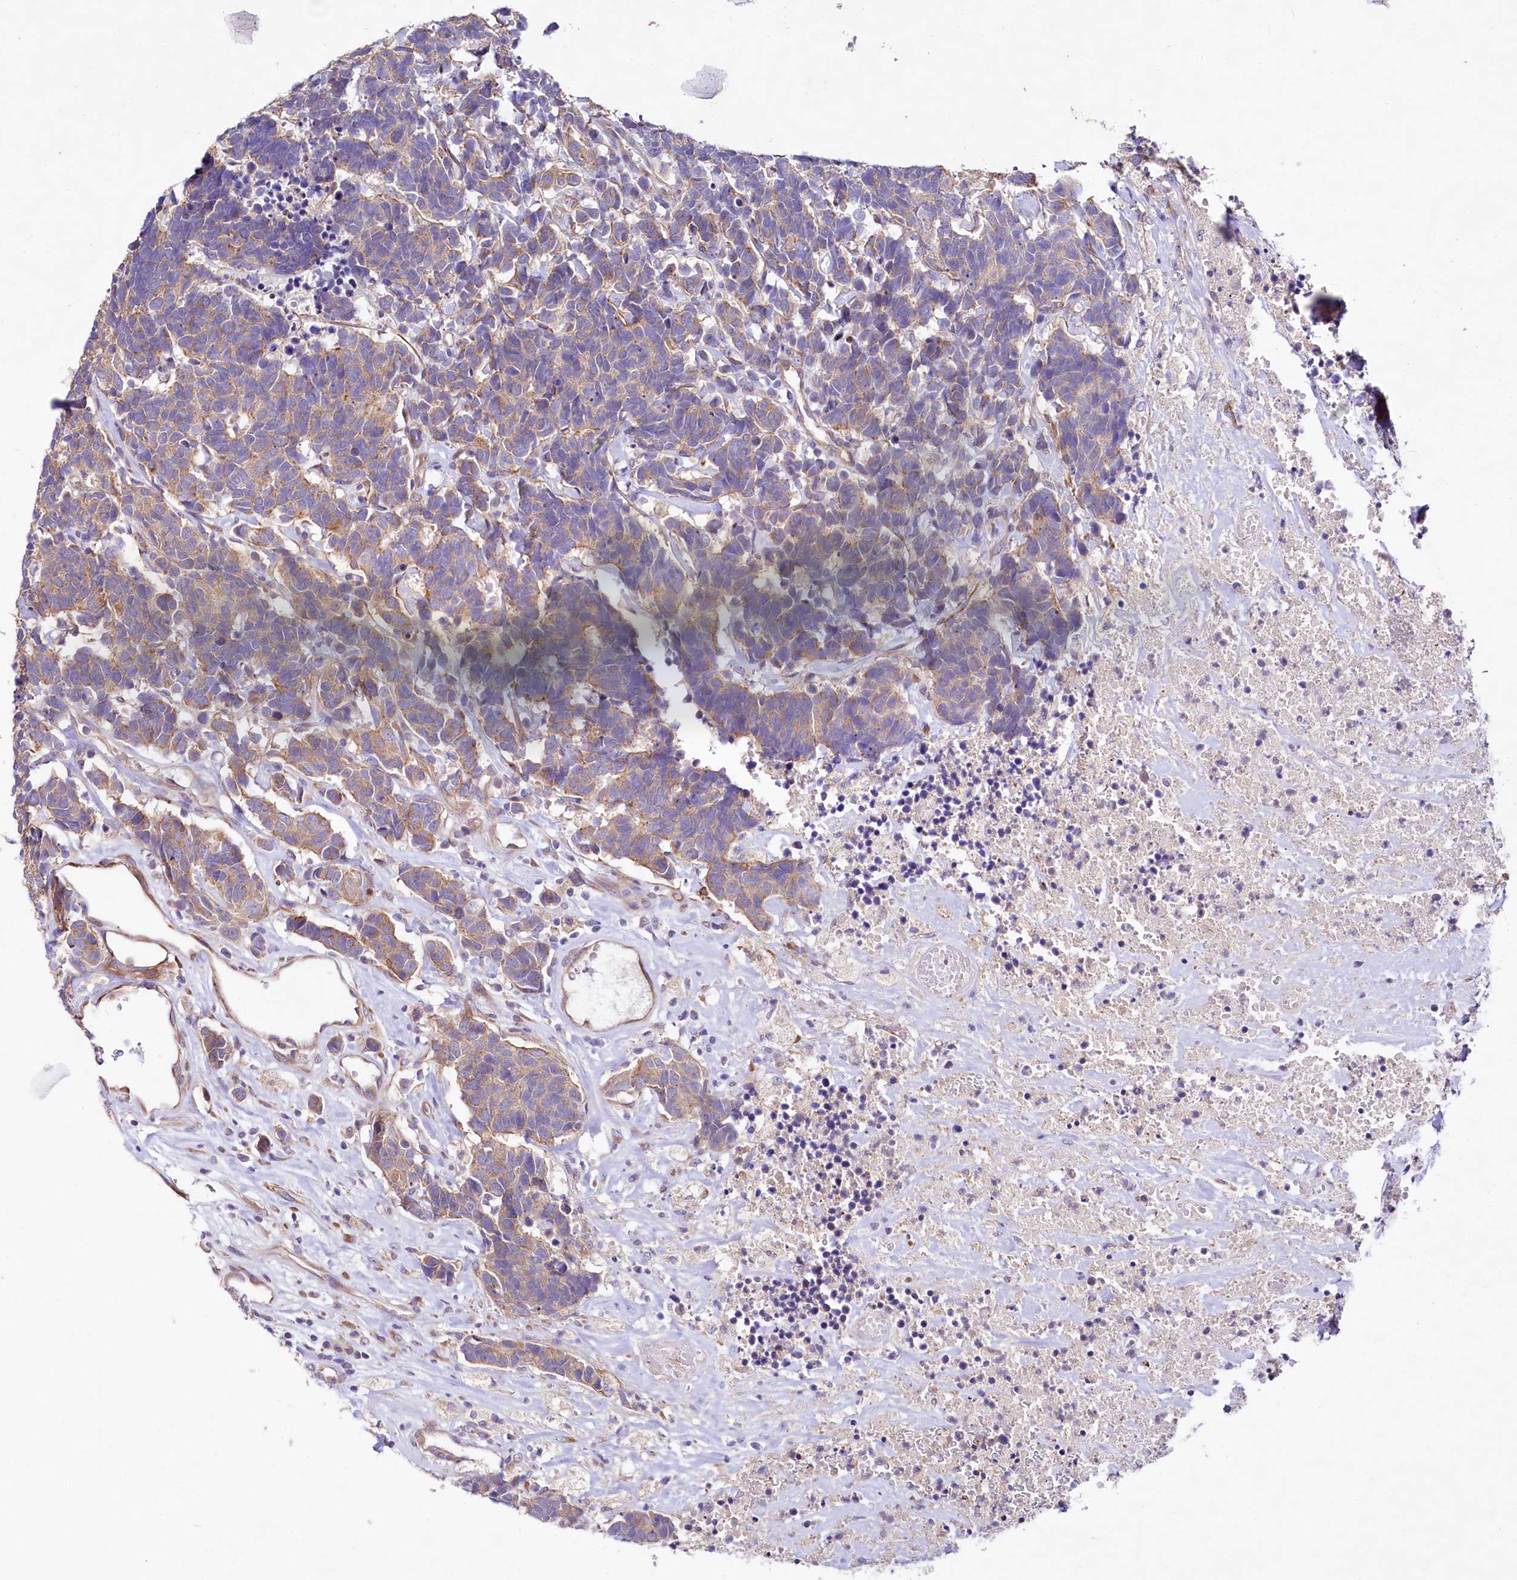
{"staining": {"intensity": "weak", "quantity": "25%-75%", "location": "cytoplasmic/membranous"}, "tissue": "carcinoid", "cell_type": "Tumor cells", "image_type": "cancer", "snomed": [{"axis": "morphology", "description": "Carcinoma, NOS"}, {"axis": "morphology", "description": "Carcinoid, malignant, NOS"}, {"axis": "topography", "description": "Urinary bladder"}], "caption": "A high-resolution photomicrograph shows immunohistochemistry (IHC) staining of carcinoid, which shows weak cytoplasmic/membranous positivity in about 25%-75% of tumor cells.", "gene": "VPS11", "patient": {"sex": "male", "age": 57}}